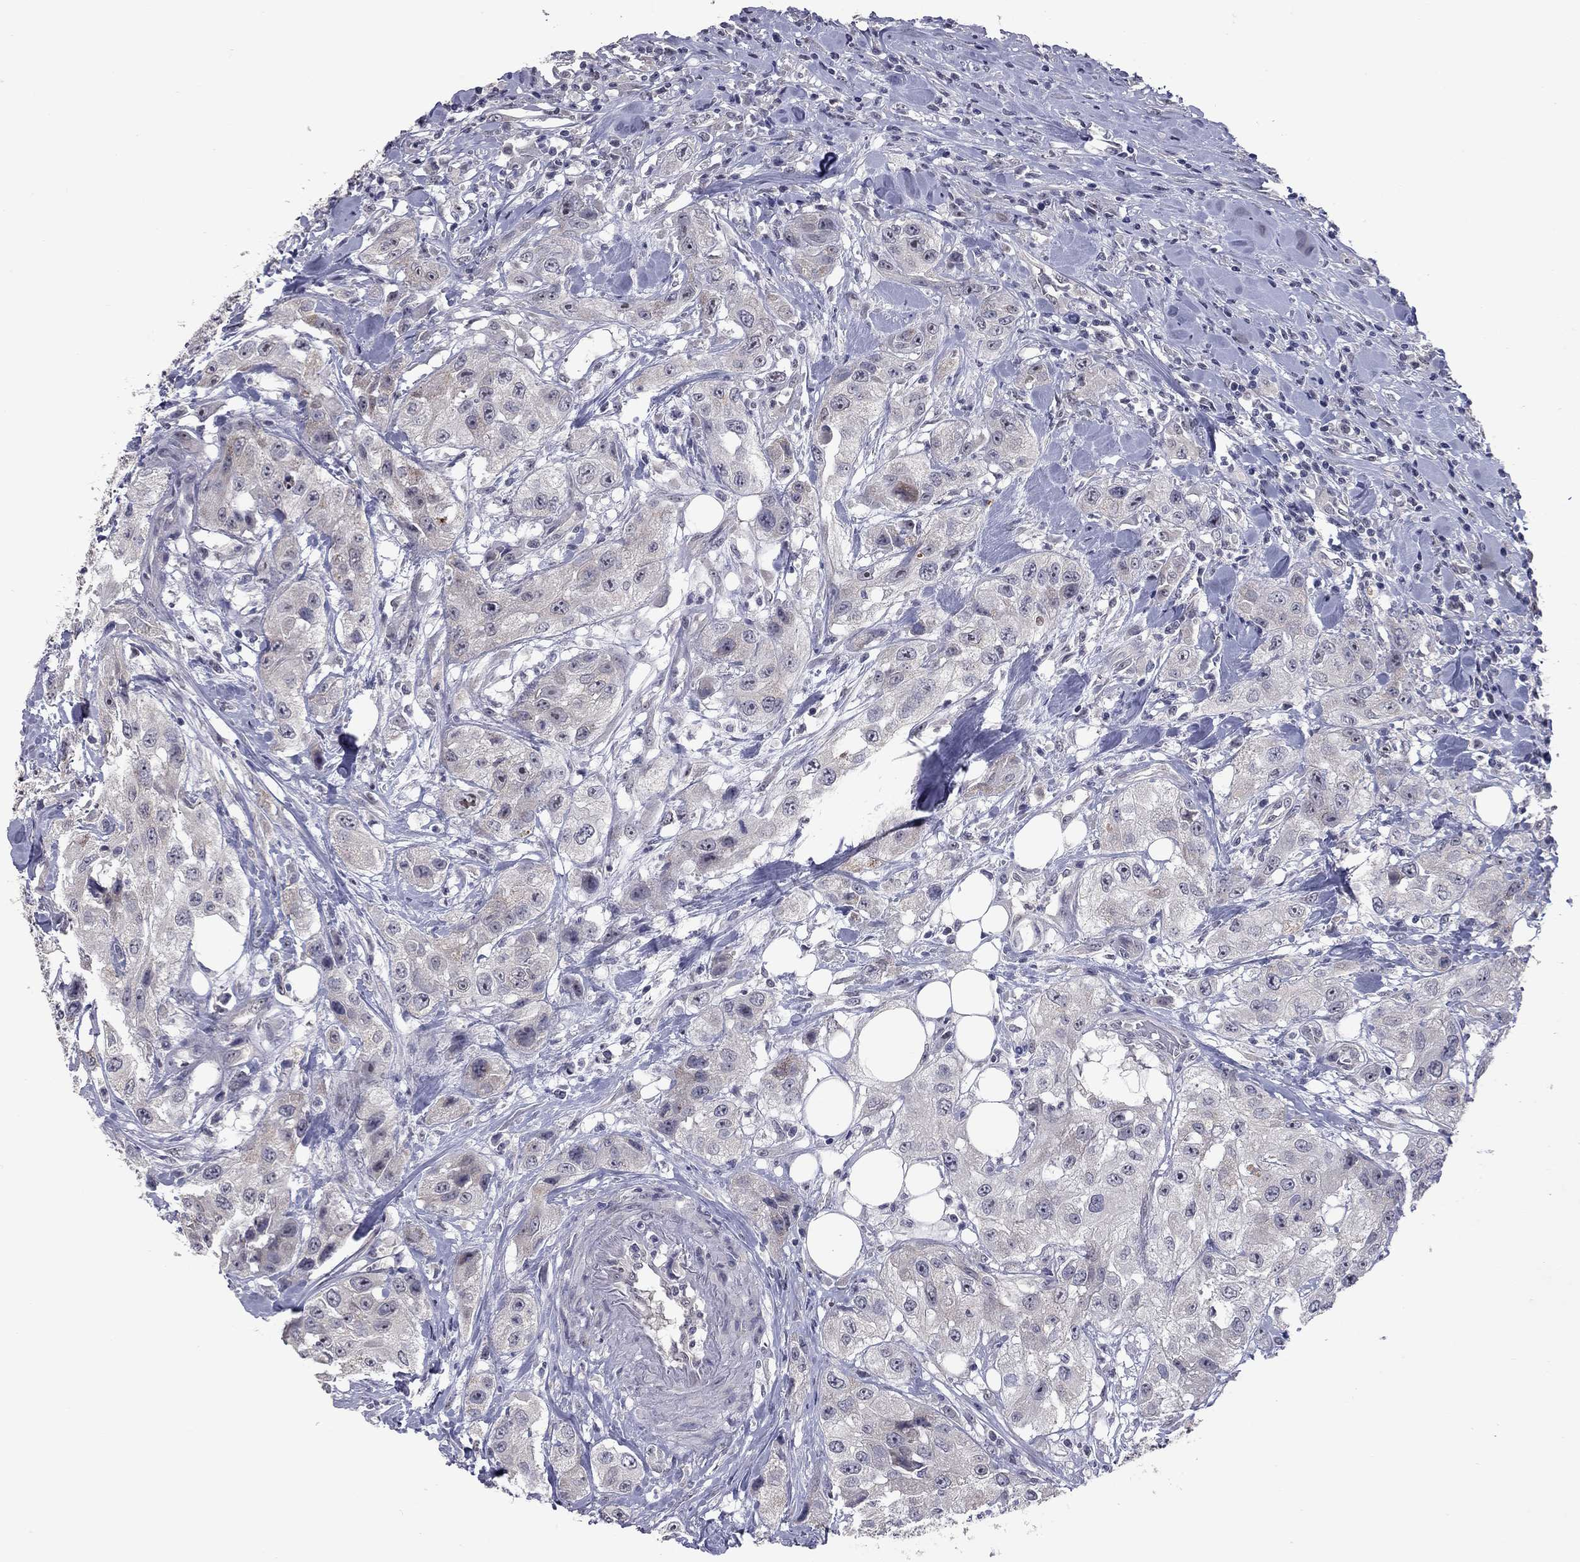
{"staining": {"intensity": "negative", "quantity": "none", "location": "none"}, "tissue": "urothelial cancer", "cell_type": "Tumor cells", "image_type": "cancer", "snomed": [{"axis": "morphology", "description": "Urothelial carcinoma, High grade"}, {"axis": "topography", "description": "Urinary bladder"}], "caption": "Immunohistochemistry photomicrograph of neoplastic tissue: human high-grade urothelial carcinoma stained with DAB reveals no significant protein staining in tumor cells. (DAB IHC visualized using brightfield microscopy, high magnification).", "gene": "SHOC2", "patient": {"sex": "male", "age": 79}}